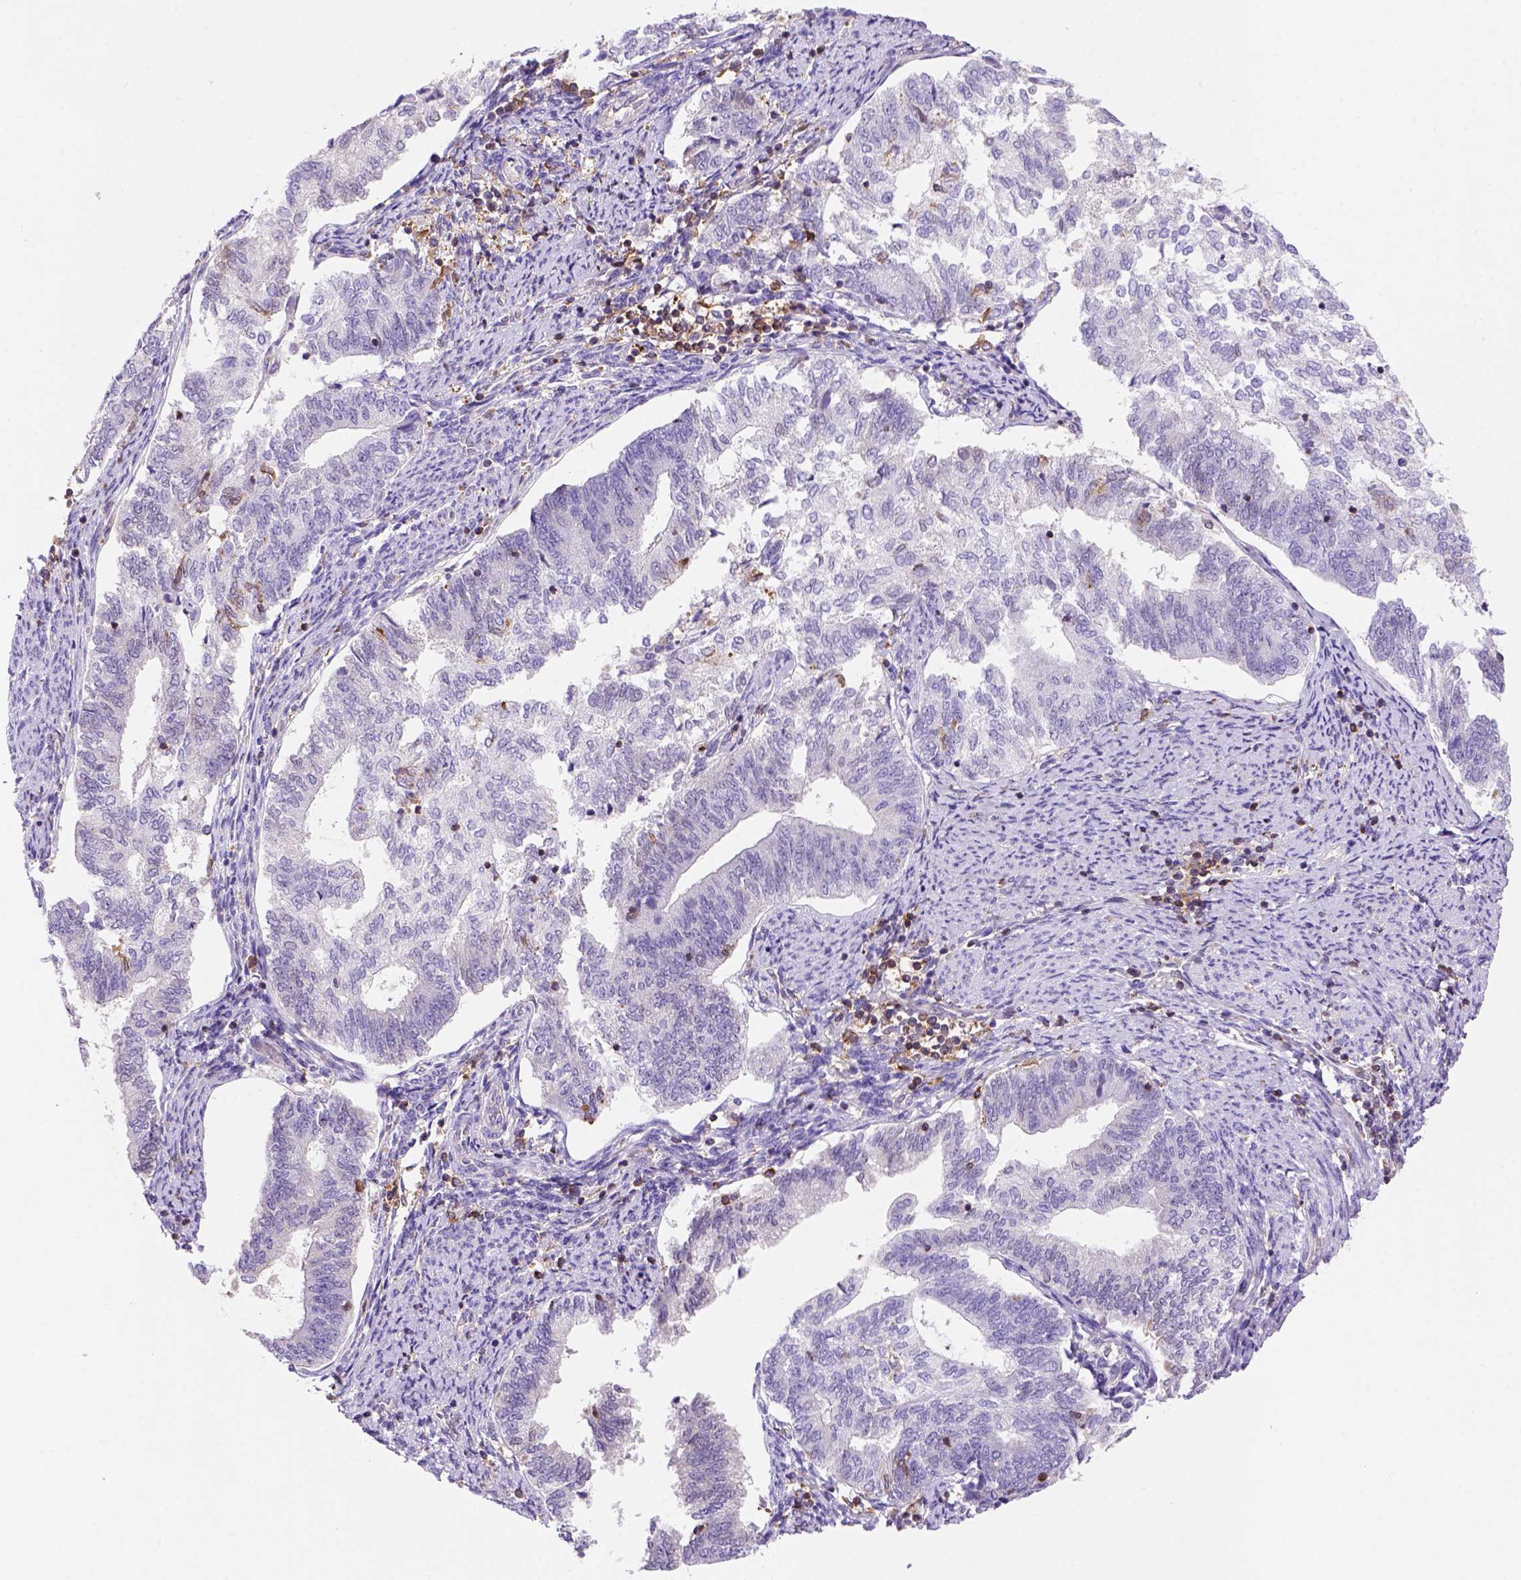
{"staining": {"intensity": "negative", "quantity": "none", "location": "none"}, "tissue": "endometrial cancer", "cell_type": "Tumor cells", "image_type": "cancer", "snomed": [{"axis": "morphology", "description": "Adenocarcinoma, NOS"}, {"axis": "topography", "description": "Endometrium"}], "caption": "An IHC image of endometrial cancer (adenocarcinoma) is shown. There is no staining in tumor cells of endometrial cancer (adenocarcinoma). The staining was performed using DAB (3,3'-diaminobenzidine) to visualize the protein expression in brown, while the nuclei were stained in blue with hematoxylin (Magnification: 20x).", "gene": "INPP5D", "patient": {"sex": "female", "age": 65}}